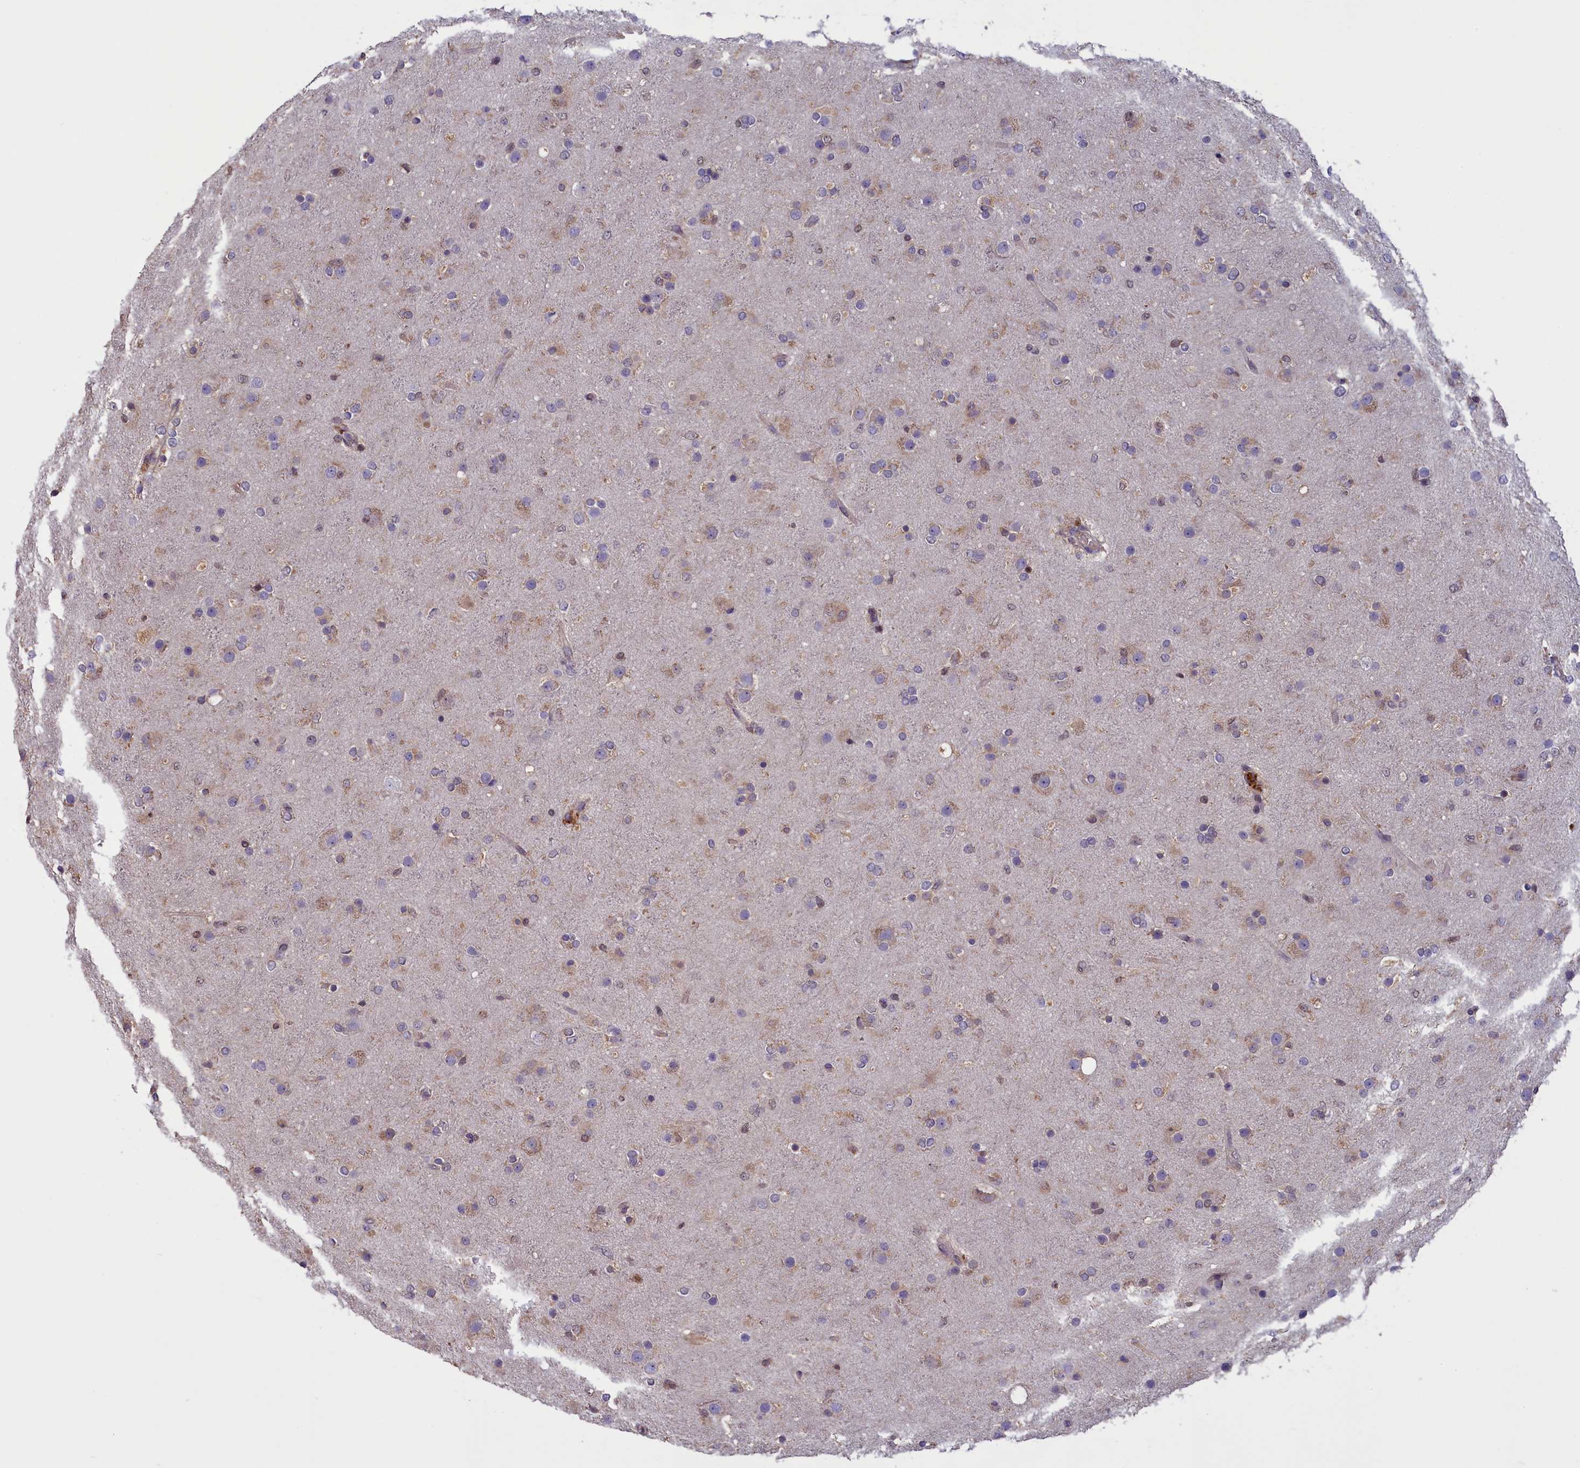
{"staining": {"intensity": "weak", "quantity": "<25%", "location": "cytoplasmic/membranous"}, "tissue": "glioma", "cell_type": "Tumor cells", "image_type": "cancer", "snomed": [{"axis": "morphology", "description": "Glioma, malignant, Low grade"}, {"axis": "topography", "description": "Brain"}], "caption": "DAB immunohistochemical staining of glioma shows no significant expression in tumor cells.", "gene": "NUBP1", "patient": {"sex": "male", "age": 65}}